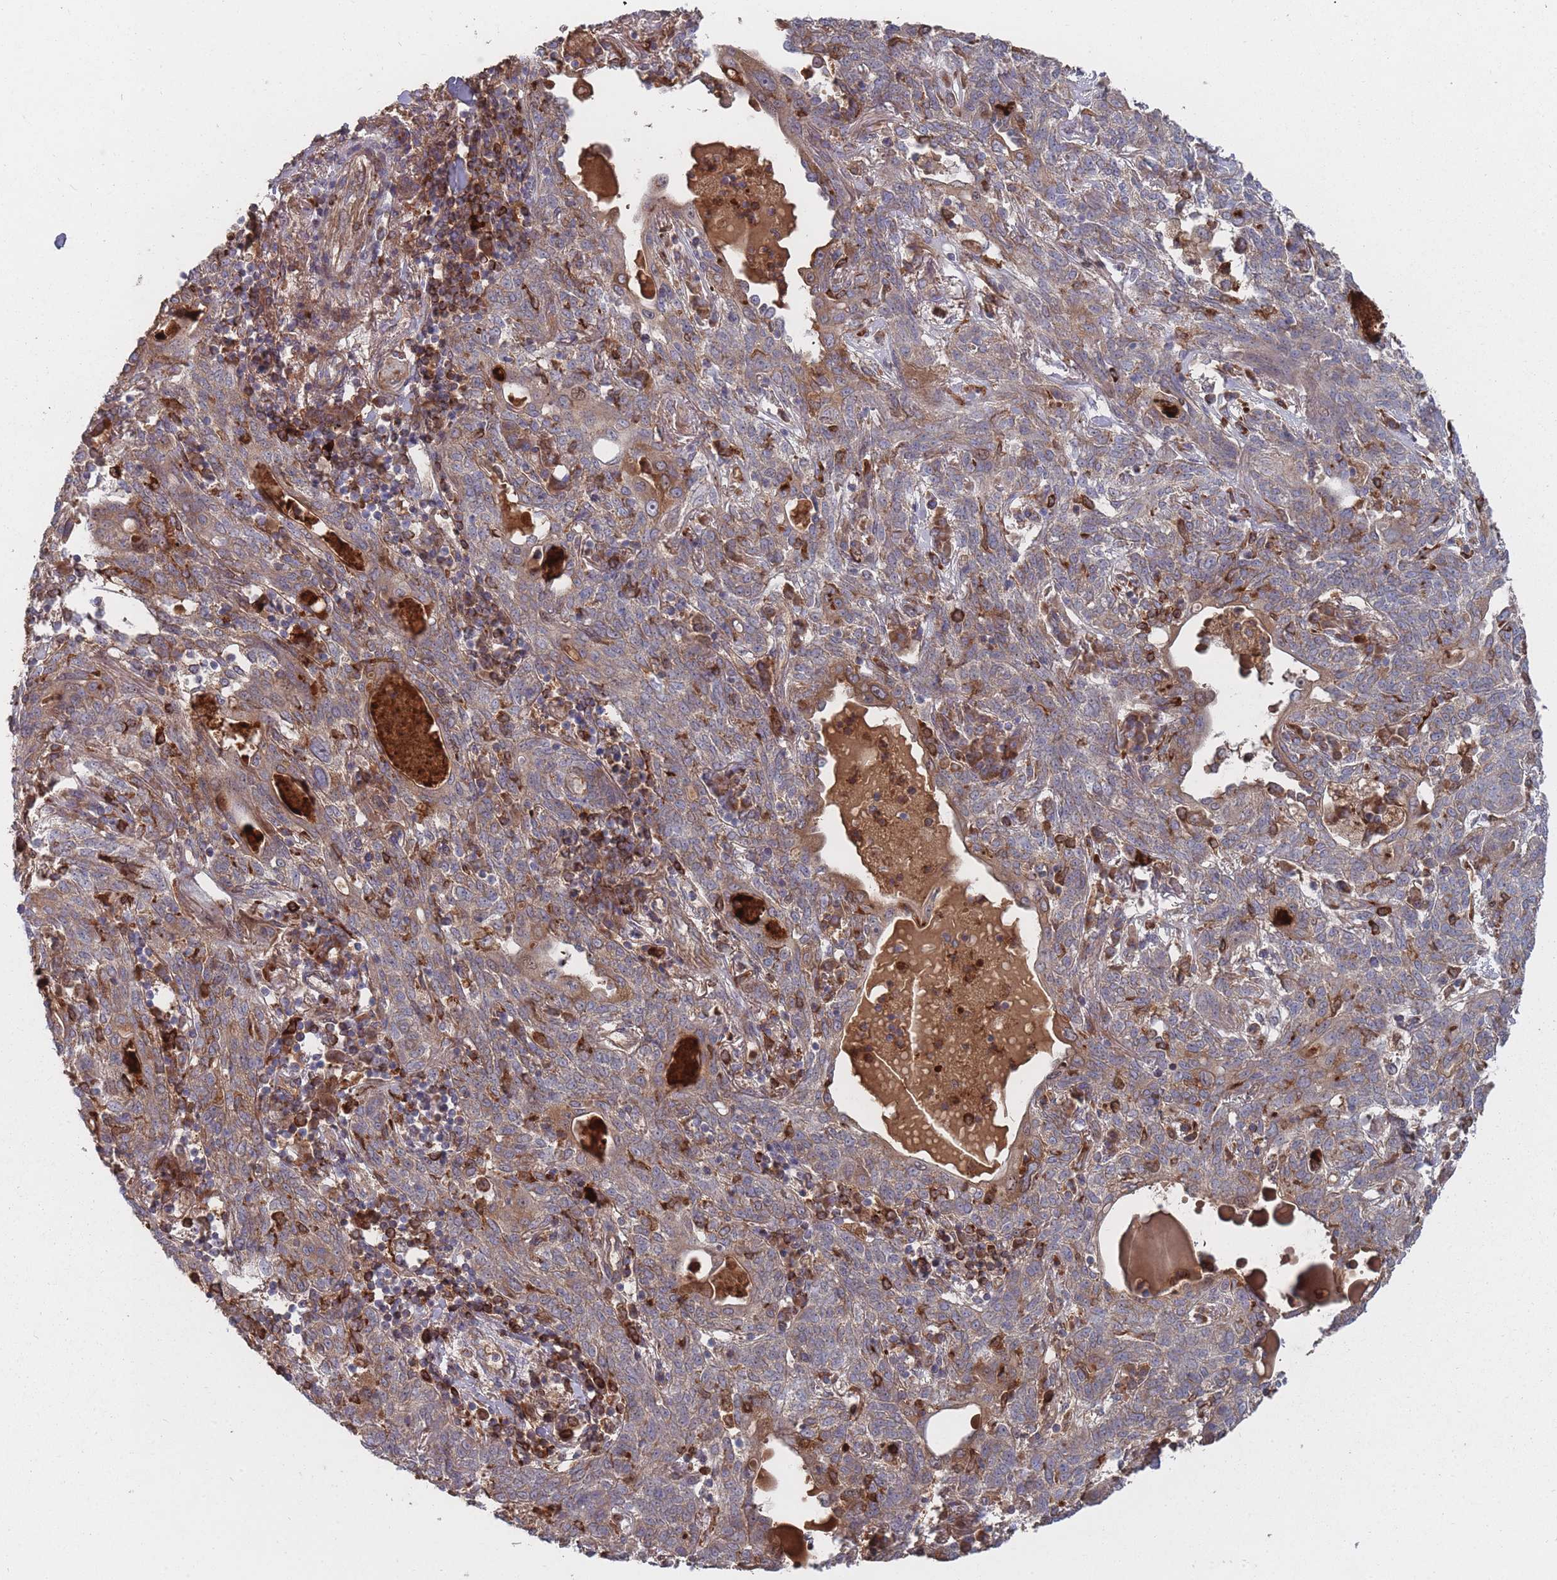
{"staining": {"intensity": "moderate", "quantity": ">75%", "location": "cytoplasmic/membranous"}, "tissue": "lung cancer", "cell_type": "Tumor cells", "image_type": "cancer", "snomed": [{"axis": "morphology", "description": "Squamous cell carcinoma, NOS"}, {"axis": "topography", "description": "Lung"}], "caption": "Lung squamous cell carcinoma was stained to show a protein in brown. There is medium levels of moderate cytoplasmic/membranous staining in approximately >75% of tumor cells.", "gene": "THSD7B", "patient": {"sex": "female", "age": 70}}